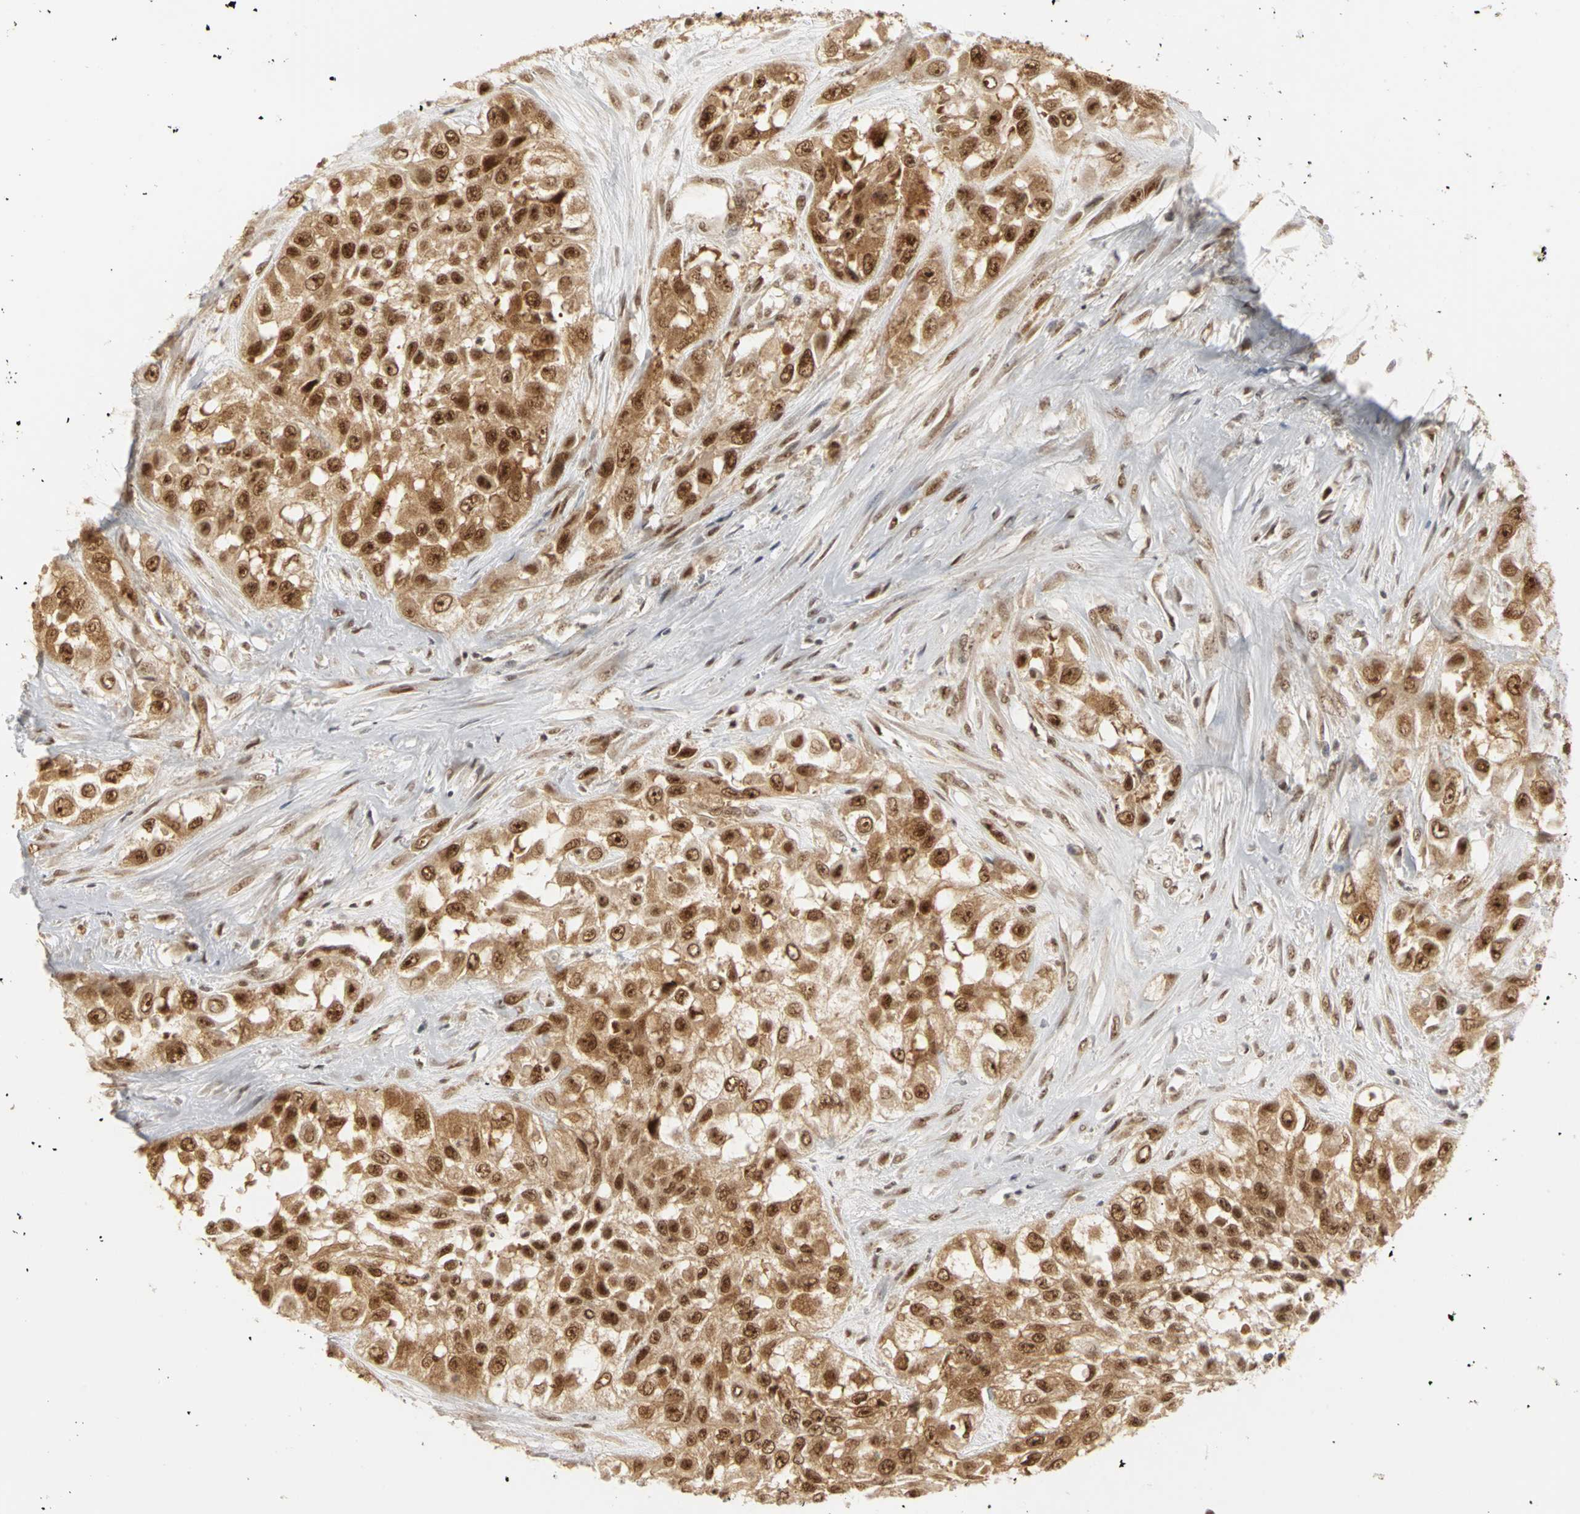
{"staining": {"intensity": "strong", "quantity": ">75%", "location": "cytoplasmic/membranous,nuclear"}, "tissue": "urothelial cancer", "cell_type": "Tumor cells", "image_type": "cancer", "snomed": [{"axis": "morphology", "description": "Urothelial carcinoma, High grade"}, {"axis": "topography", "description": "Urinary bladder"}], "caption": "The micrograph exhibits immunohistochemical staining of urothelial cancer. There is strong cytoplasmic/membranous and nuclear staining is present in about >75% of tumor cells.", "gene": "CSNK2B", "patient": {"sex": "male", "age": 57}}